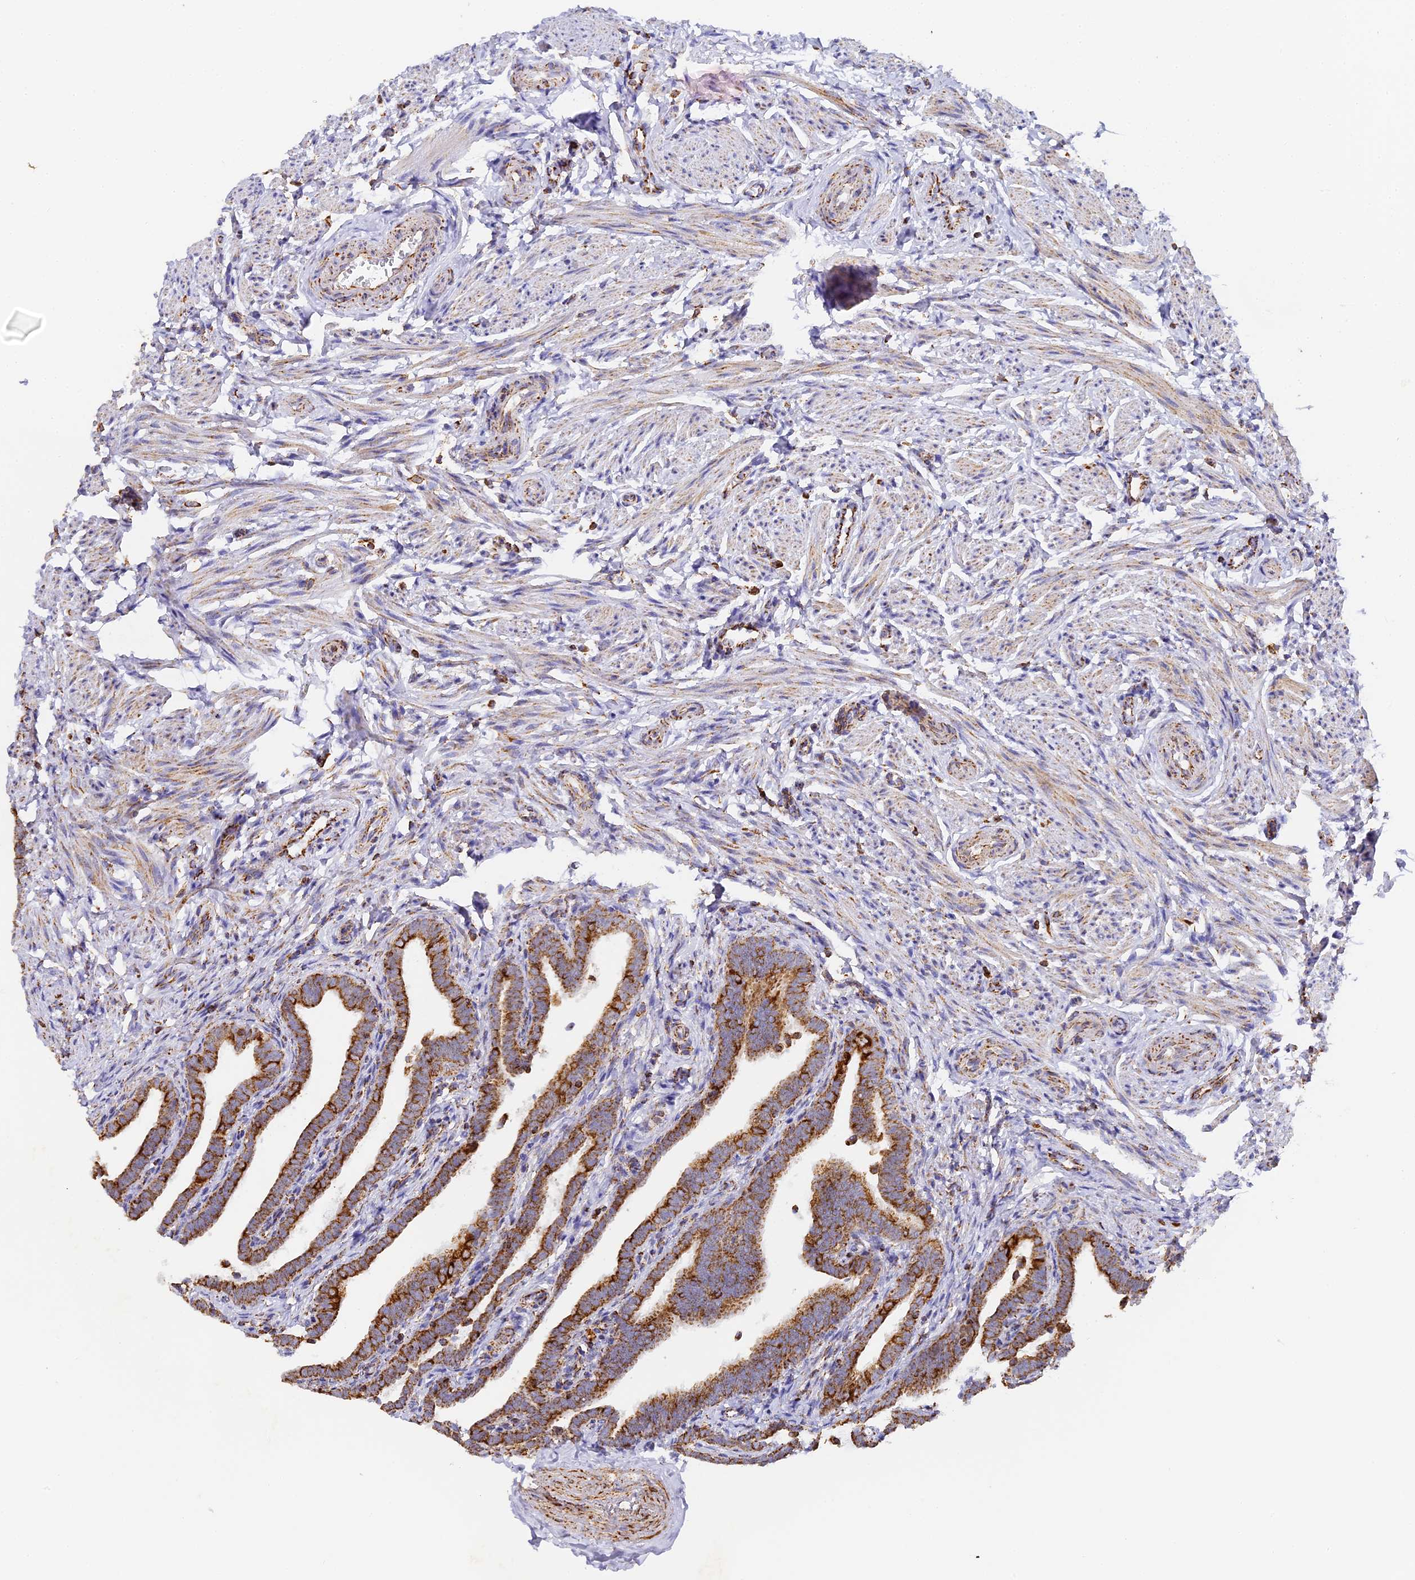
{"staining": {"intensity": "strong", "quantity": ">75%", "location": "cytoplasmic/membranous"}, "tissue": "fallopian tube", "cell_type": "Glandular cells", "image_type": "normal", "snomed": [{"axis": "morphology", "description": "Normal tissue, NOS"}, {"axis": "topography", "description": "Fallopian tube"}], "caption": "A high-resolution image shows IHC staining of benign fallopian tube, which exhibits strong cytoplasmic/membranous expression in about >75% of glandular cells.", "gene": "DONSON", "patient": {"sex": "female", "age": 36}}